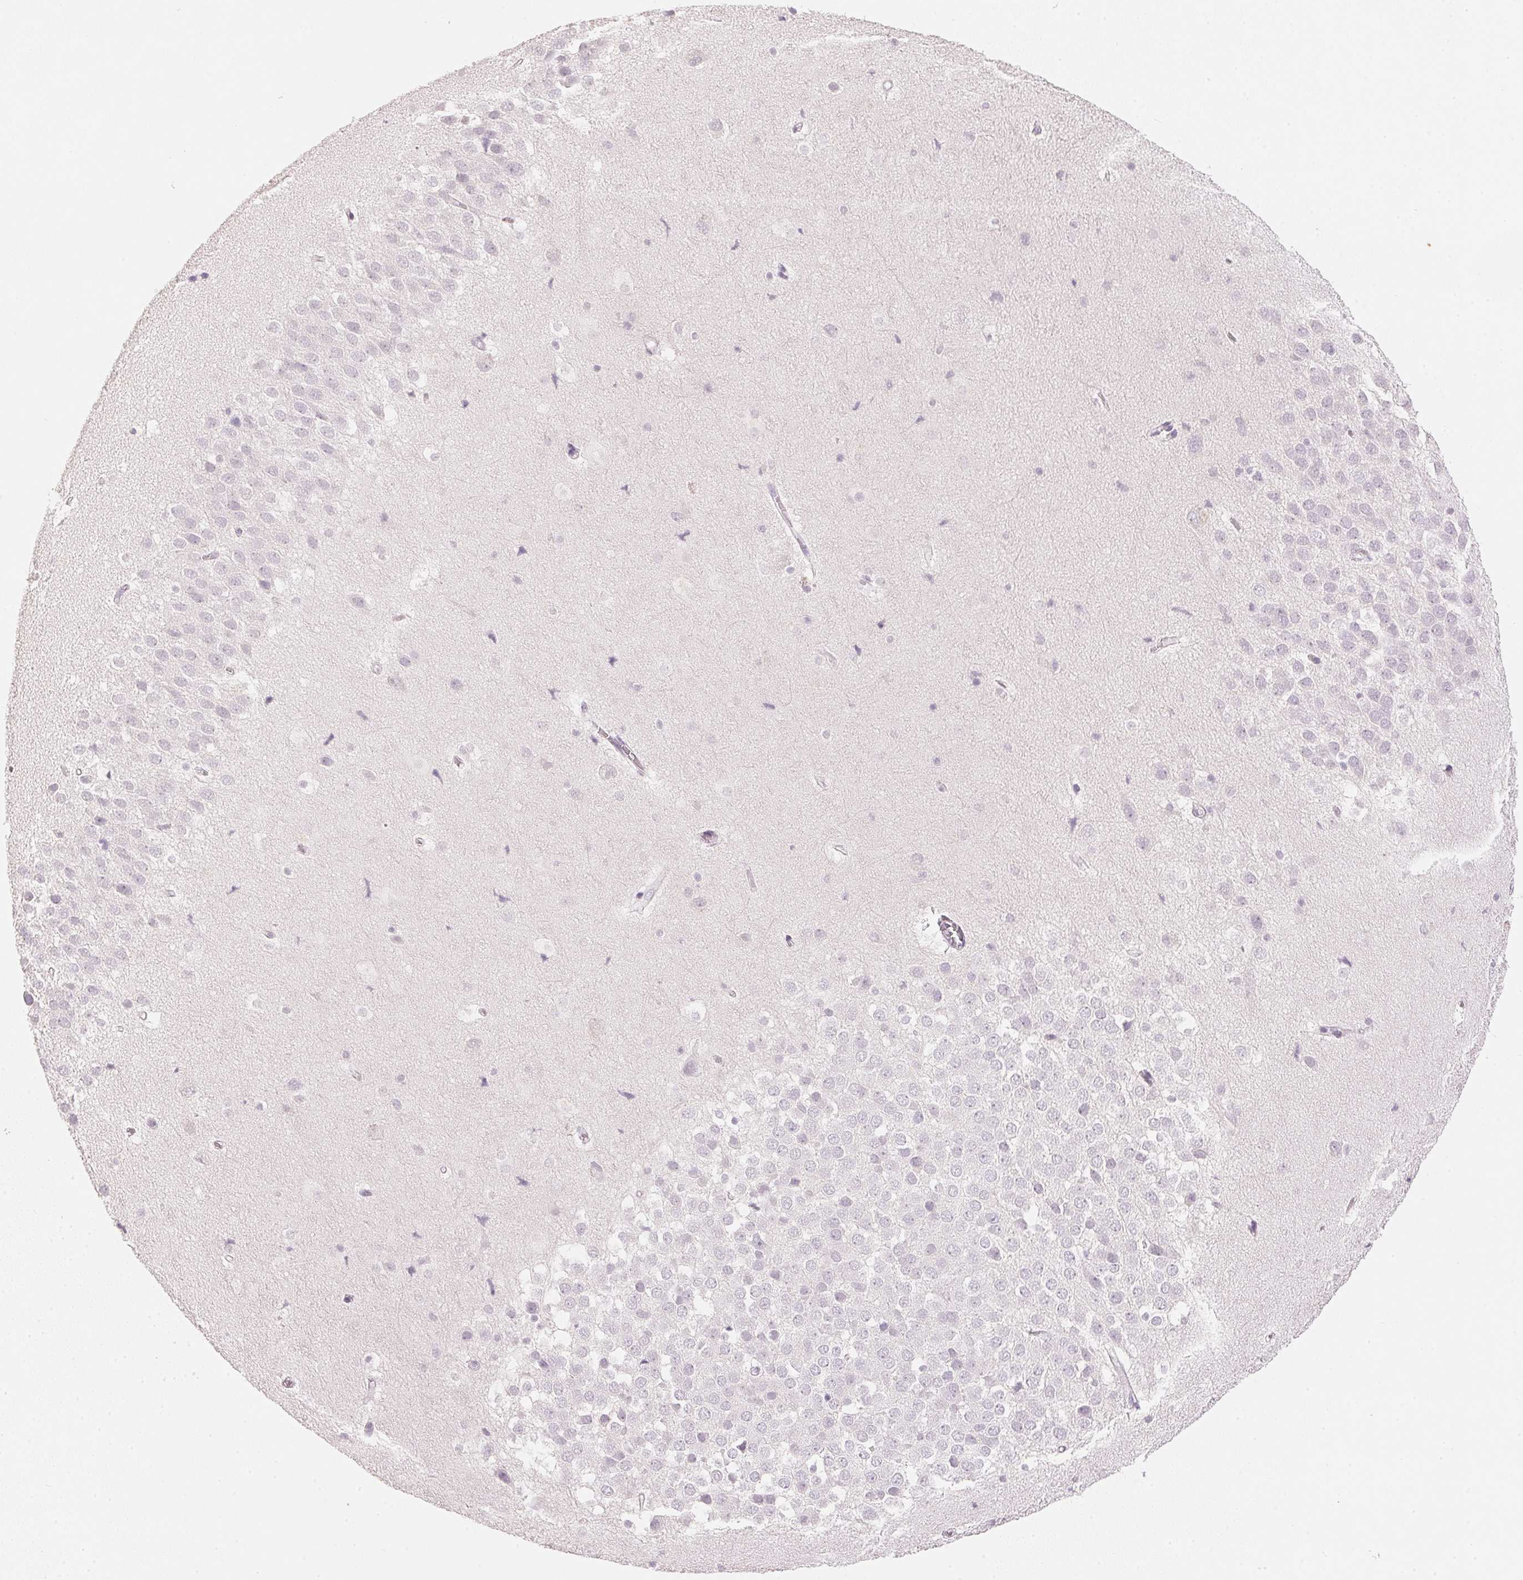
{"staining": {"intensity": "negative", "quantity": "none", "location": "none"}, "tissue": "hippocampus", "cell_type": "Glial cells", "image_type": "normal", "snomed": [{"axis": "morphology", "description": "Normal tissue, NOS"}, {"axis": "topography", "description": "Hippocampus"}], "caption": "IHC of unremarkable hippocampus demonstrates no staining in glial cells. (Stains: DAB IHC with hematoxylin counter stain, Microscopy: brightfield microscopy at high magnification).", "gene": "IGFBP1", "patient": {"sex": "male", "age": 26}}